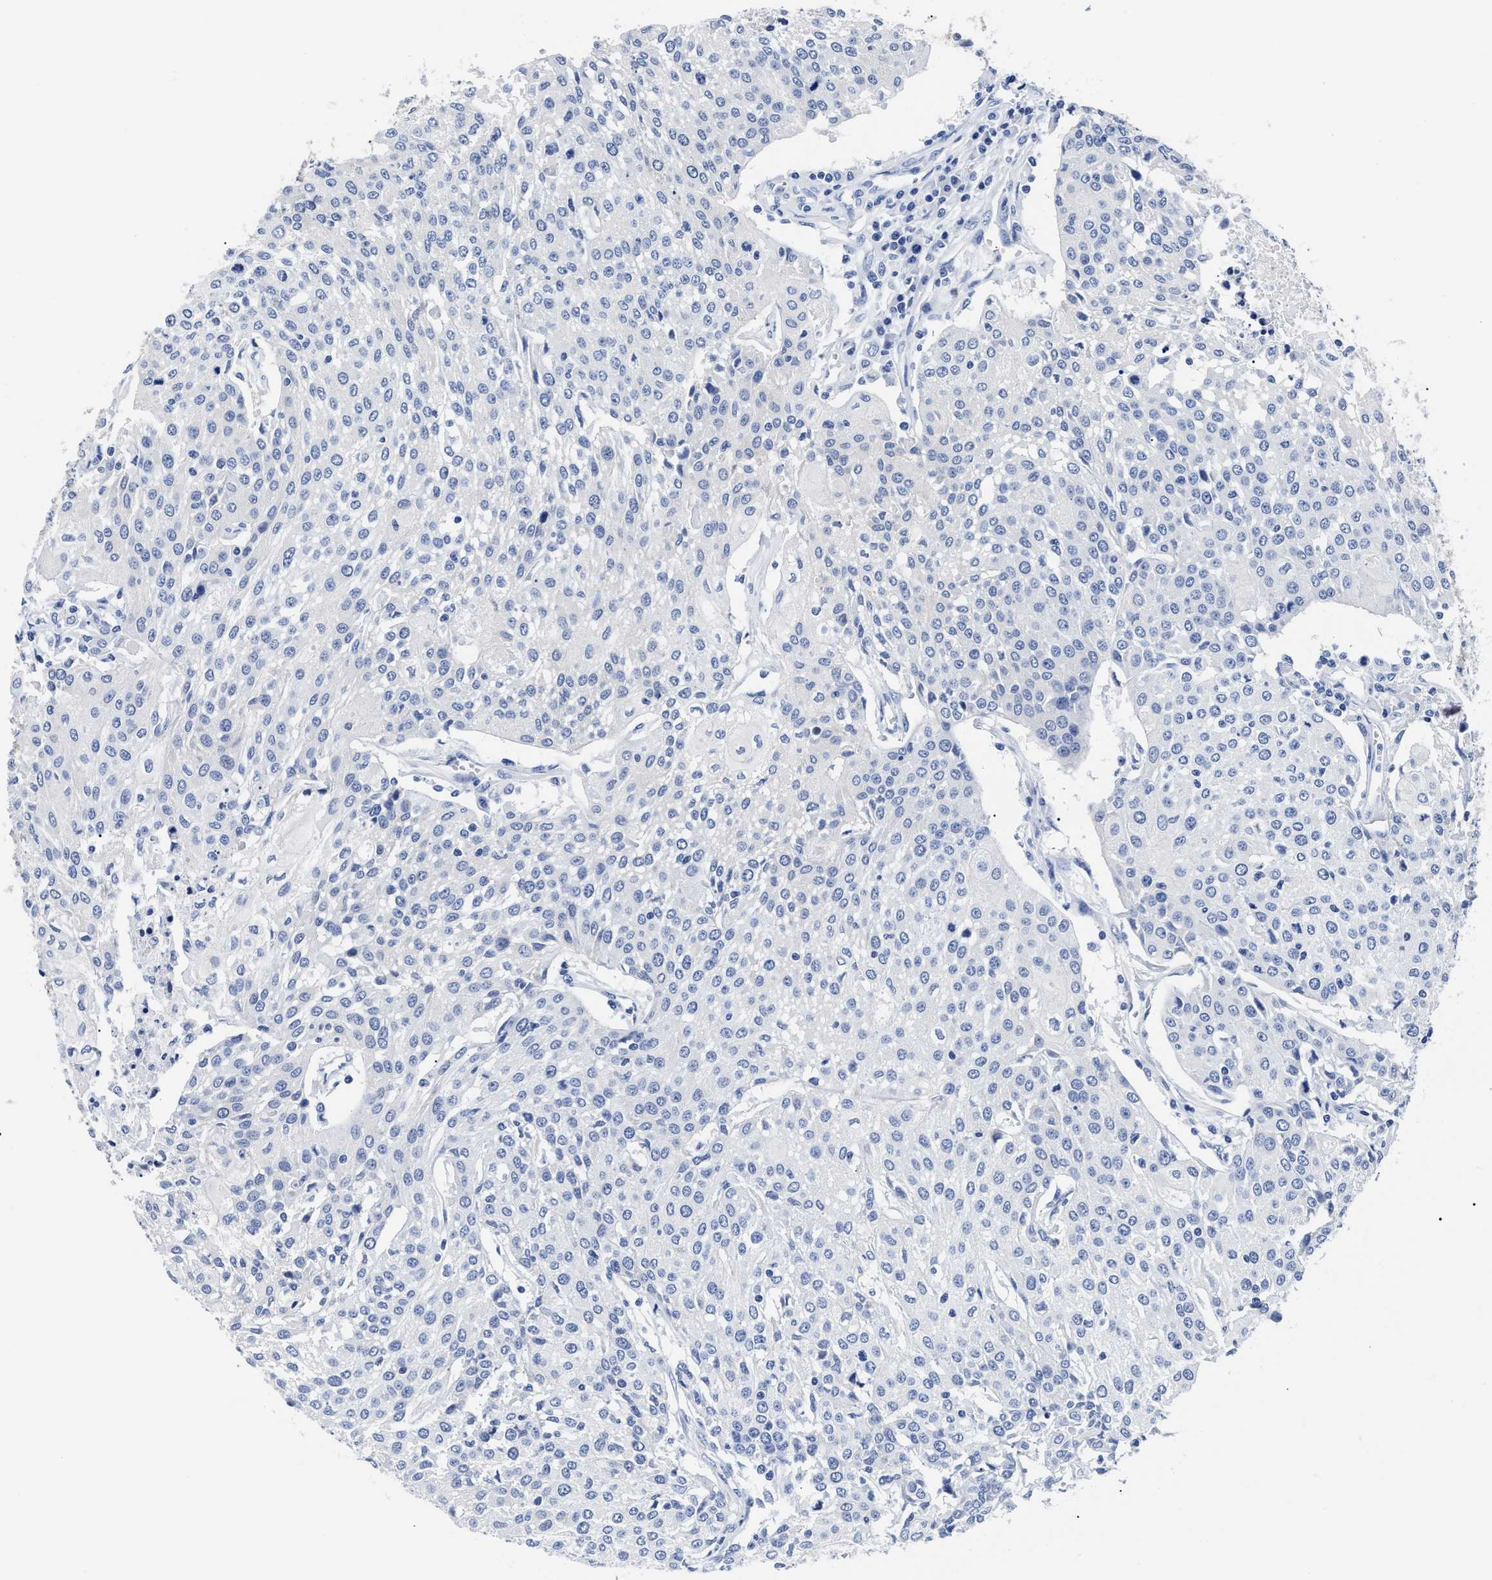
{"staining": {"intensity": "negative", "quantity": "none", "location": "none"}, "tissue": "urothelial cancer", "cell_type": "Tumor cells", "image_type": "cancer", "snomed": [{"axis": "morphology", "description": "Urothelial carcinoma, High grade"}, {"axis": "topography", "description": "Urinary bladder"}], "caption": "Immunohistochemistry (IHC) of human urothelial cancer demonstrates no staining in tumor cells. The staining was performed using DAB (3,3'-diaminobenzidine) to visualize the protein expression in brown, while the nuclei were stained in blue with hematoxylin (Magnification: 20x).", "gene": "ALPG", "patient": {"sex": "female", "age": 85}}